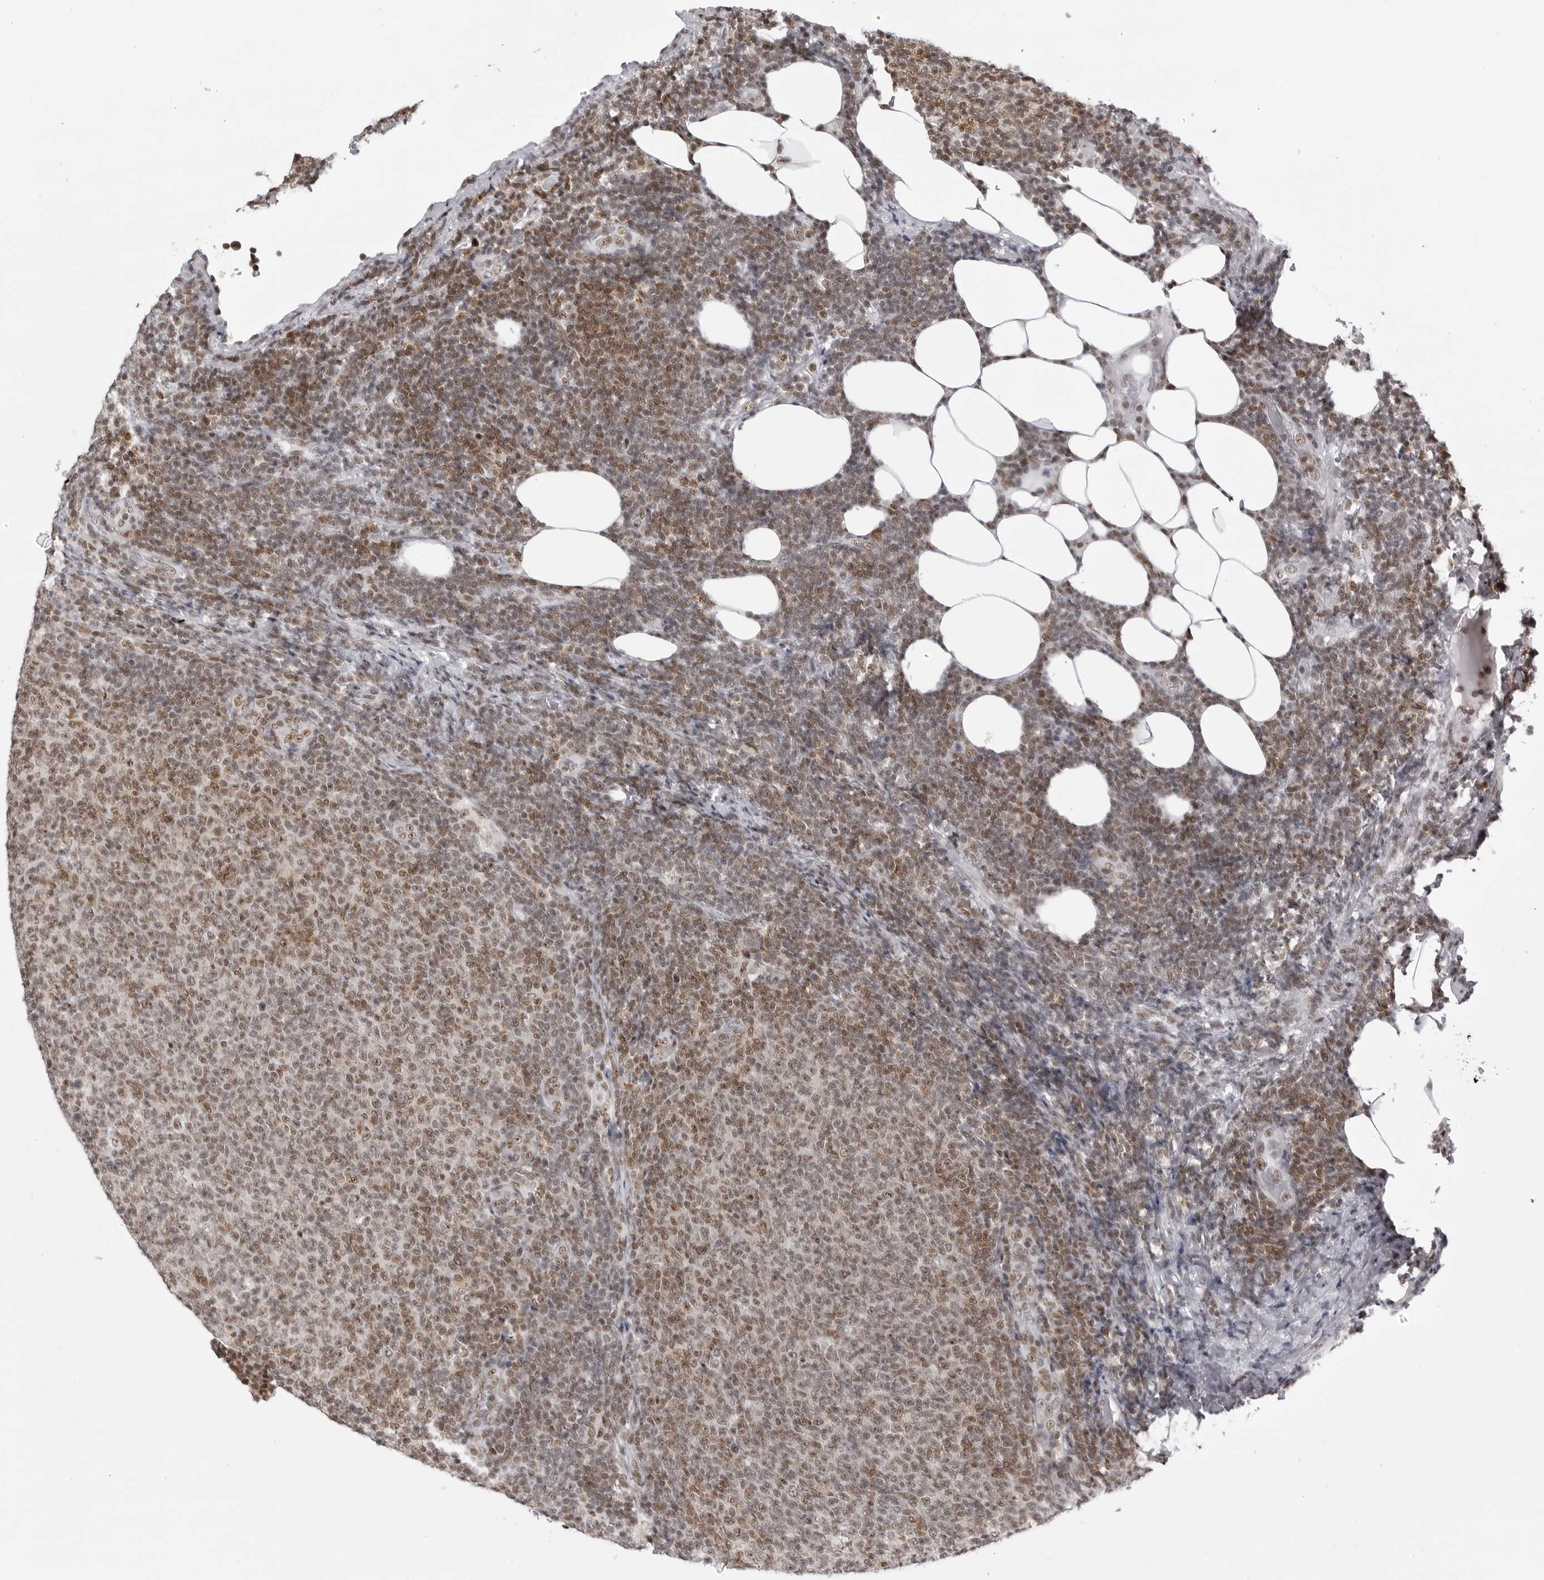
{"staining": {"intensity": "moderate", "quantity": "25%-75%", "location": "nuclear"}, "tissue": "lymphoma", "cell_type": "Tumor cells", "image_type": "cancer", "snomed": [{"axis": "morphology", "description": "Malignant lymphoma, non-Hodgkin's type, Low grade"}, {"axis": "topography", "description": "Lymph node"}], "caption": "Immunohistochemistry (IHC) micrograph of neoplastic tissue: human low-grade malignant lymphoma, non-Hodgkin's type stained using immunohistochemistry shows medium levels of moderate protein expression localized specifically in the nuclear of tumor cells, appearing as a nuclear brown color.", "gene": "WRAP53", "patient": {"sex": "male", "age": 66}}